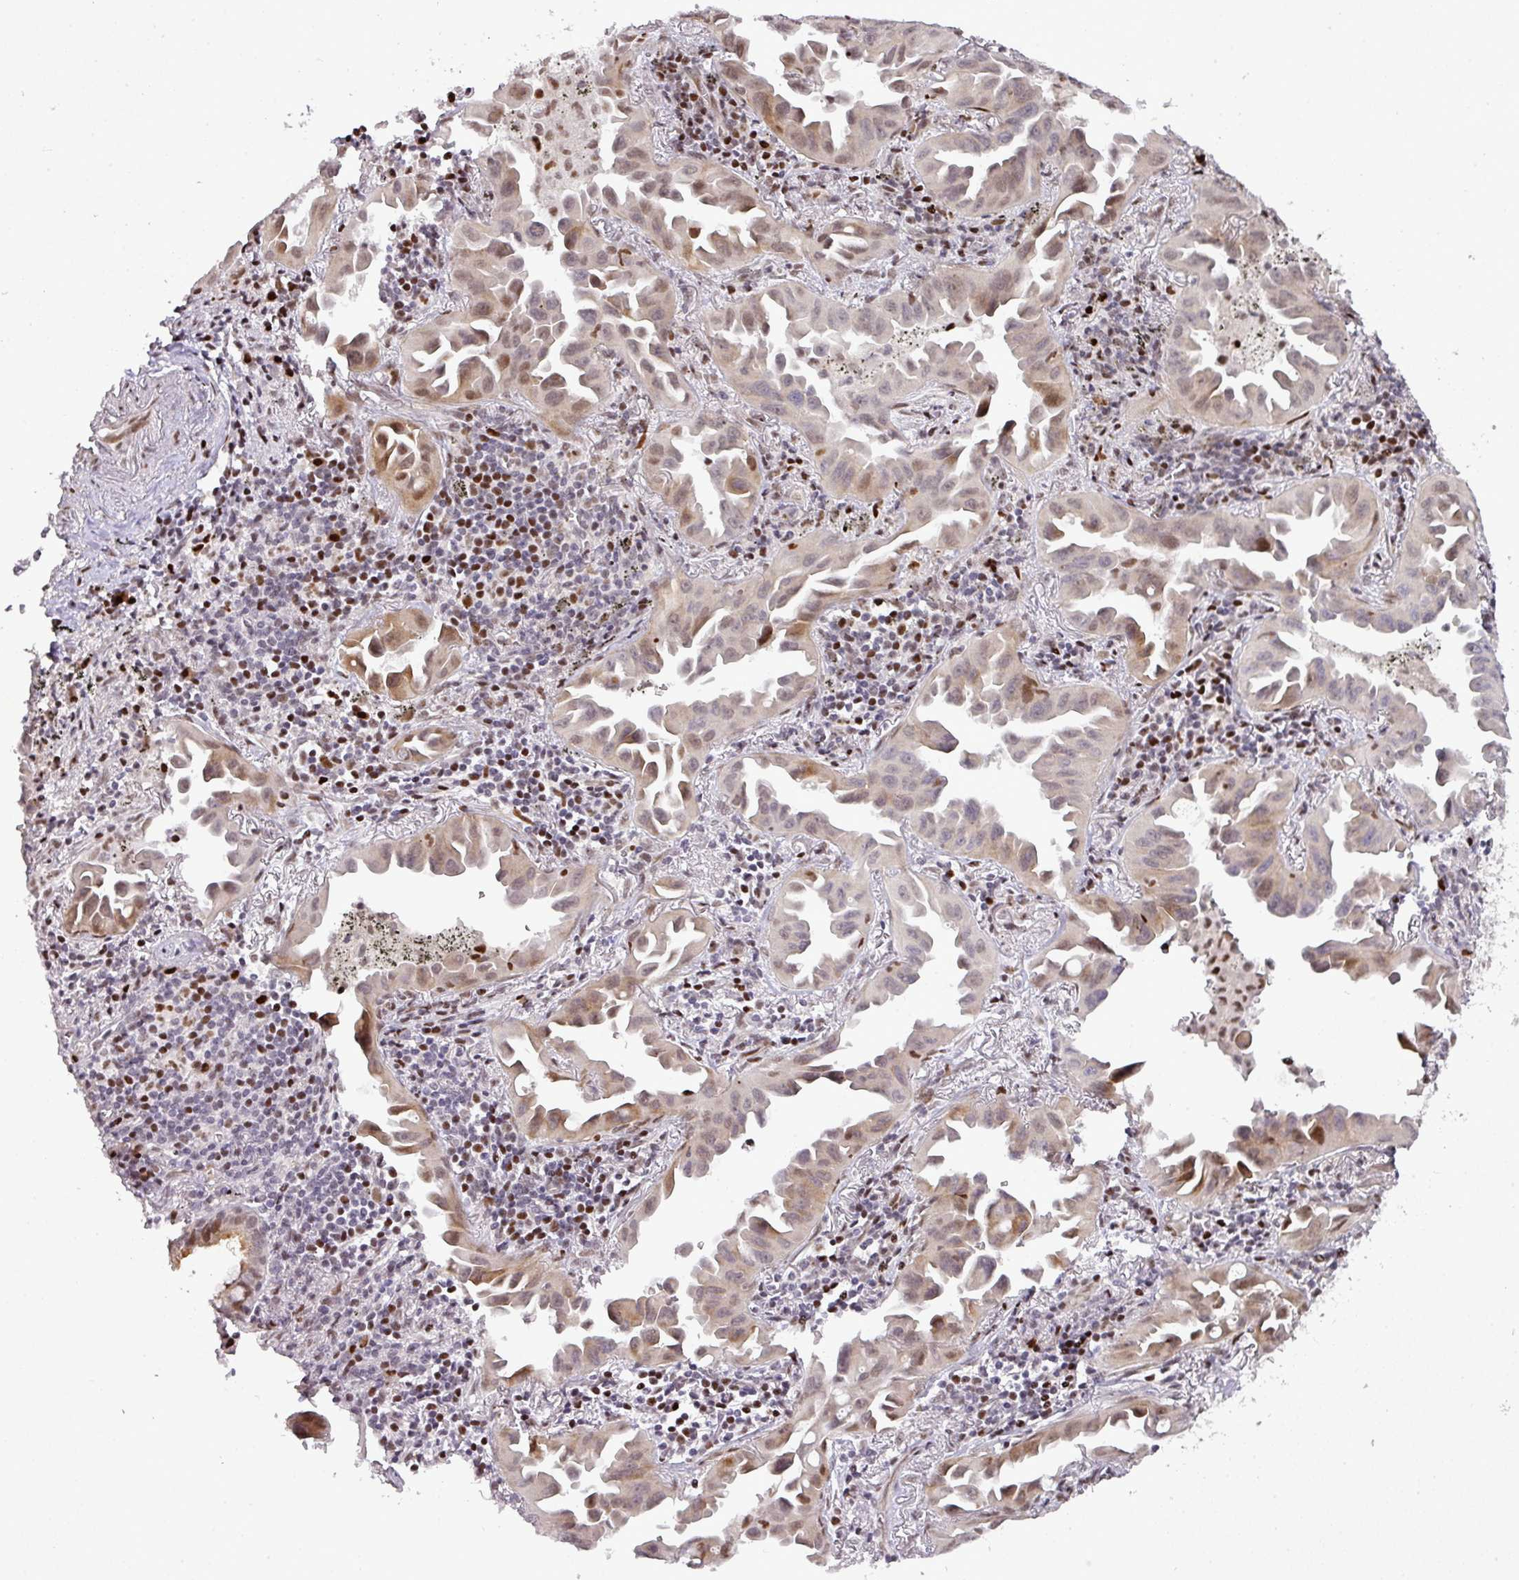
{"staining": {"intensity": "moderate", "quantity": ">75%", "location": "cytoplasmic/membranous,nuclear"}, "tissue": "lung cancer", "cell_type": "Tumor cells", "image_type": "cancer", "snomed": [{"axis": "morphology", "description": "Adenocarcinoma, NOS"}, {"axis": "topography", "description": "Lung"}], "caption": "This is an image of immunohistochemistry (IHC) staining of lung cancer (adenocarcinoma), which shows moderate expression in the cytoplasmic/membranous and nuclear of tumor cells.", "gene": "MYSM1", "patient": {"sex": "male", "age": 68}}